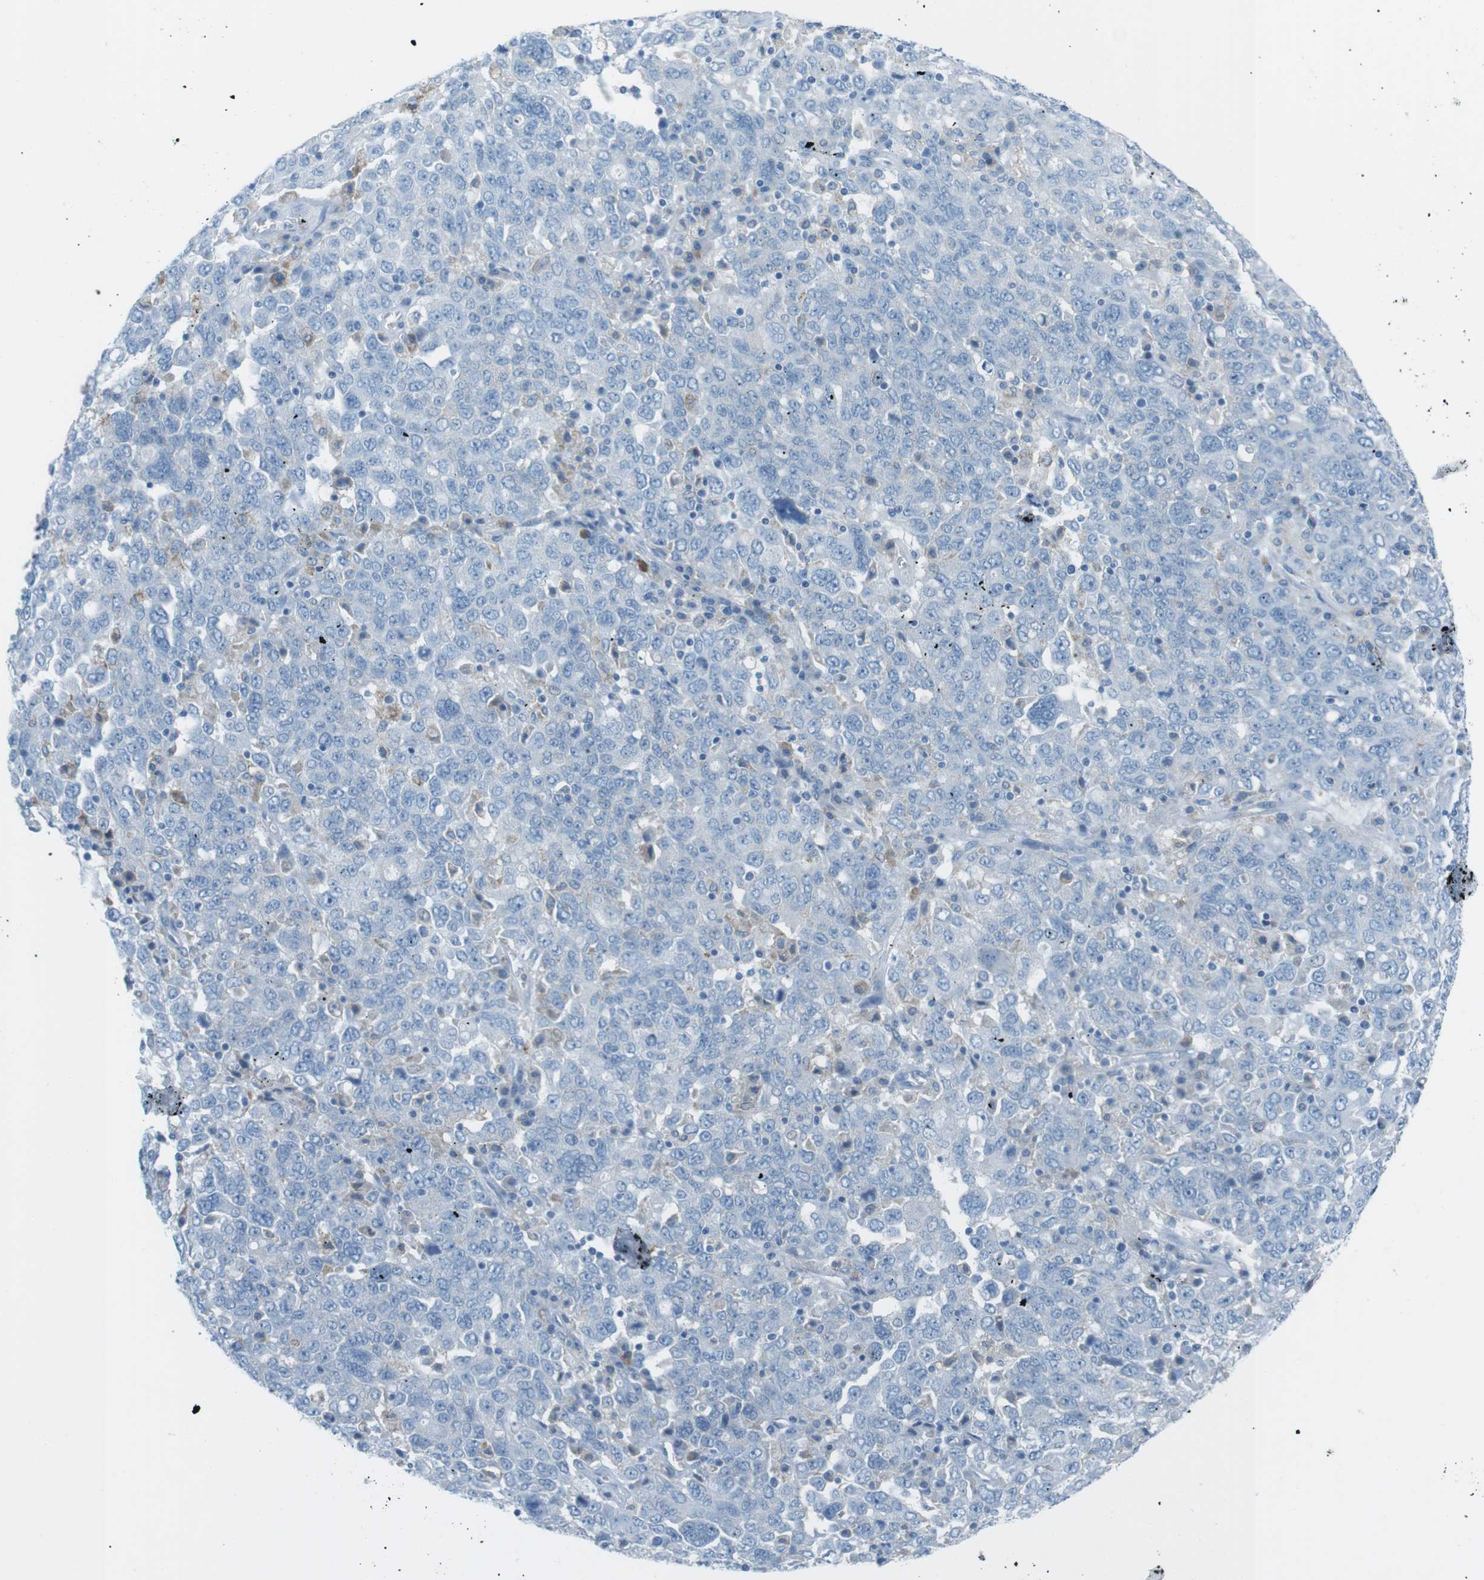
{"staining": {"intensity": "negative", "quantity": "none", "location": "none"}, "tissue": "ovarian cancer", "cell_type": "Tumor cells", "image_type": "cancer", "snomed": [{"axis": "morphology", "description": "Carcinoma, endometroid"}, {"axis": "topography", "description": "Ovary"}], "caption": "DAB (3,3'-diaminobenzidine) immunohistochemical staining of ovarian endometroid carcinoma shows no significant expression in tumor cells.", "gene": "VAMP1", "patient": {"sex": "female", "age": 62}}